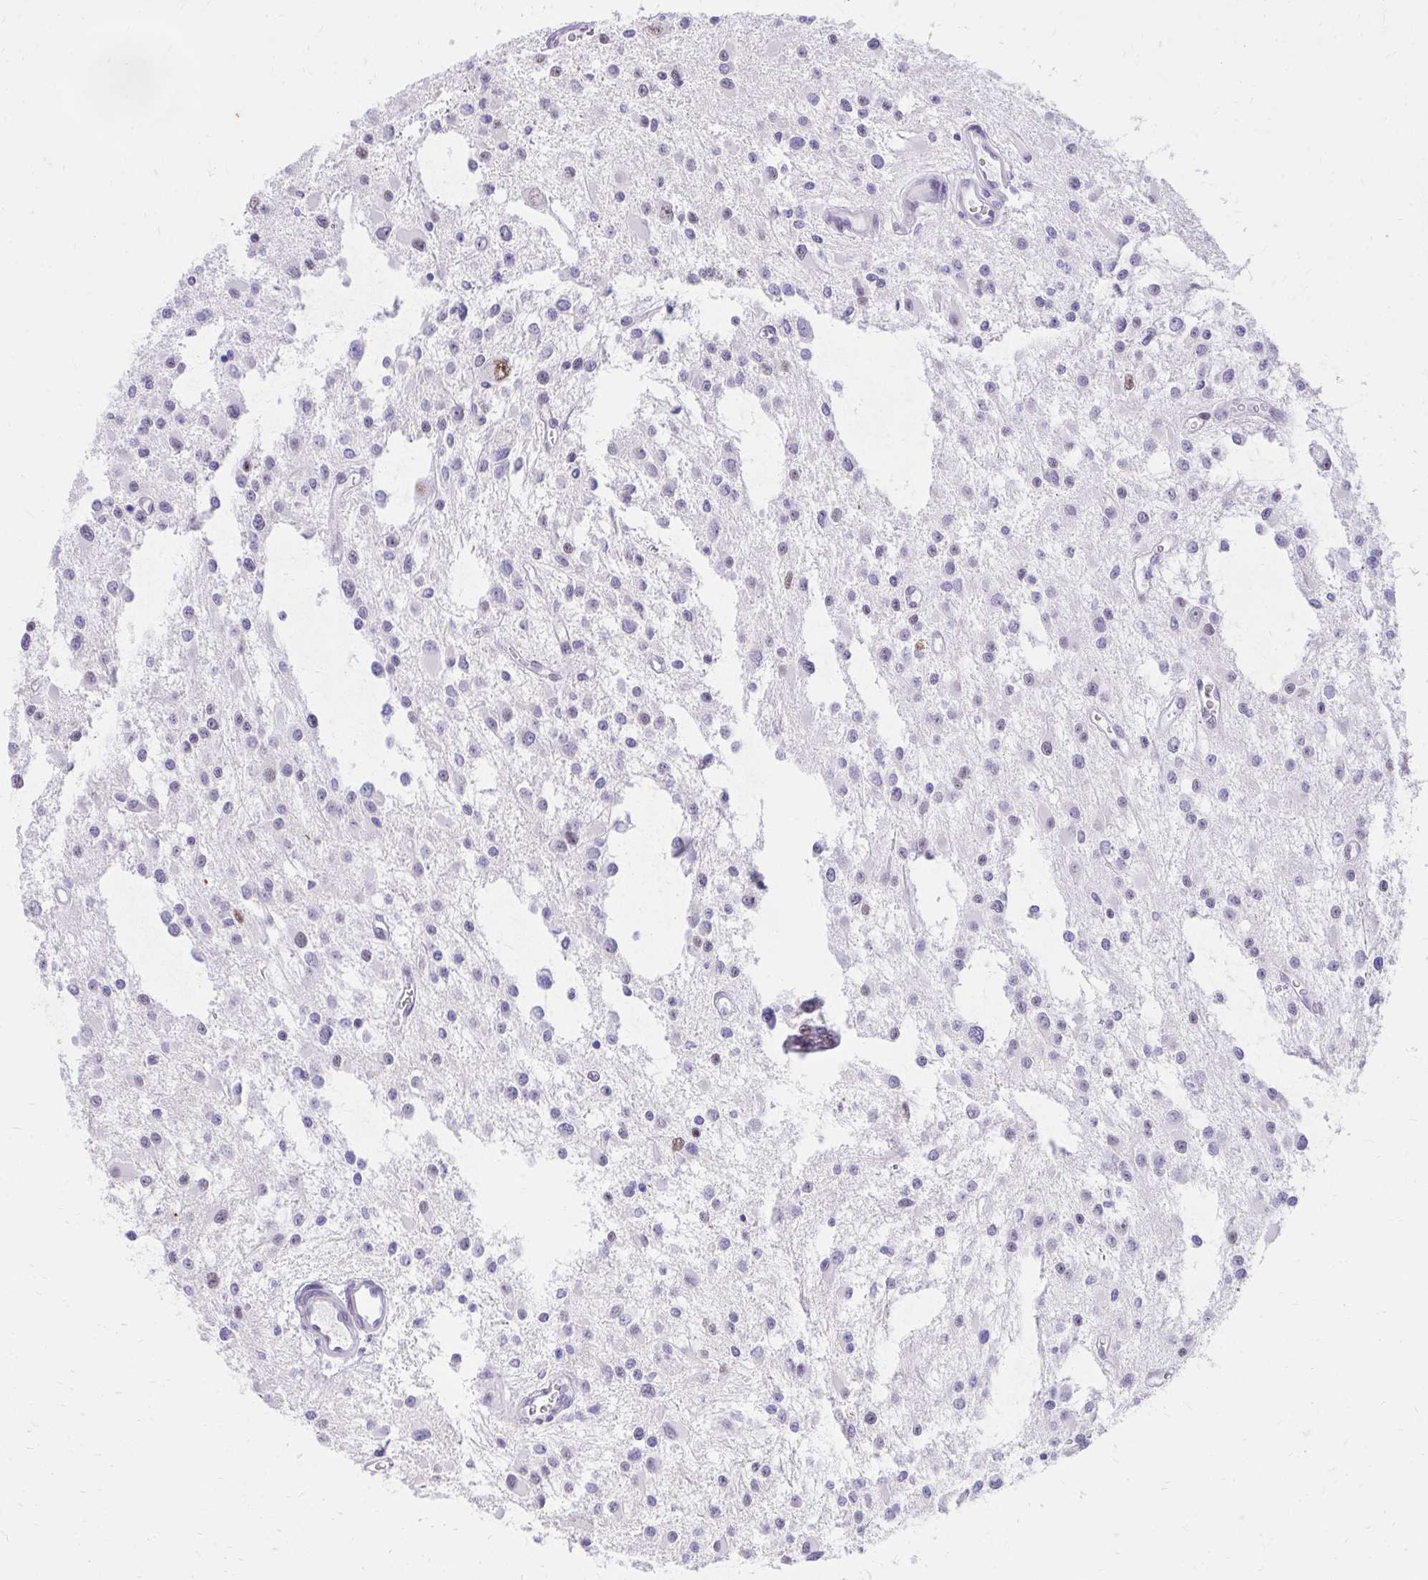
{"staining": {"intensity": "moderate", "quantity": "<25%", "location": "nuclear"}, "tissue": "glioma", "cell_type": "Tumor cells", "image_type": "cancer", "snomed": [{"axis": "morphology", "description": "Glioma, malignant, Low grade"}, {"axis": "topography", "description": "Brain"}], "caption": "Immunohistochemical staining of human glioma shows moderate nuclear protein expression in about <25% of tumor cells. Nuclei are stained in blue.", "gene": "KLK1", "patient": {"sex": "male", "age": 43}}